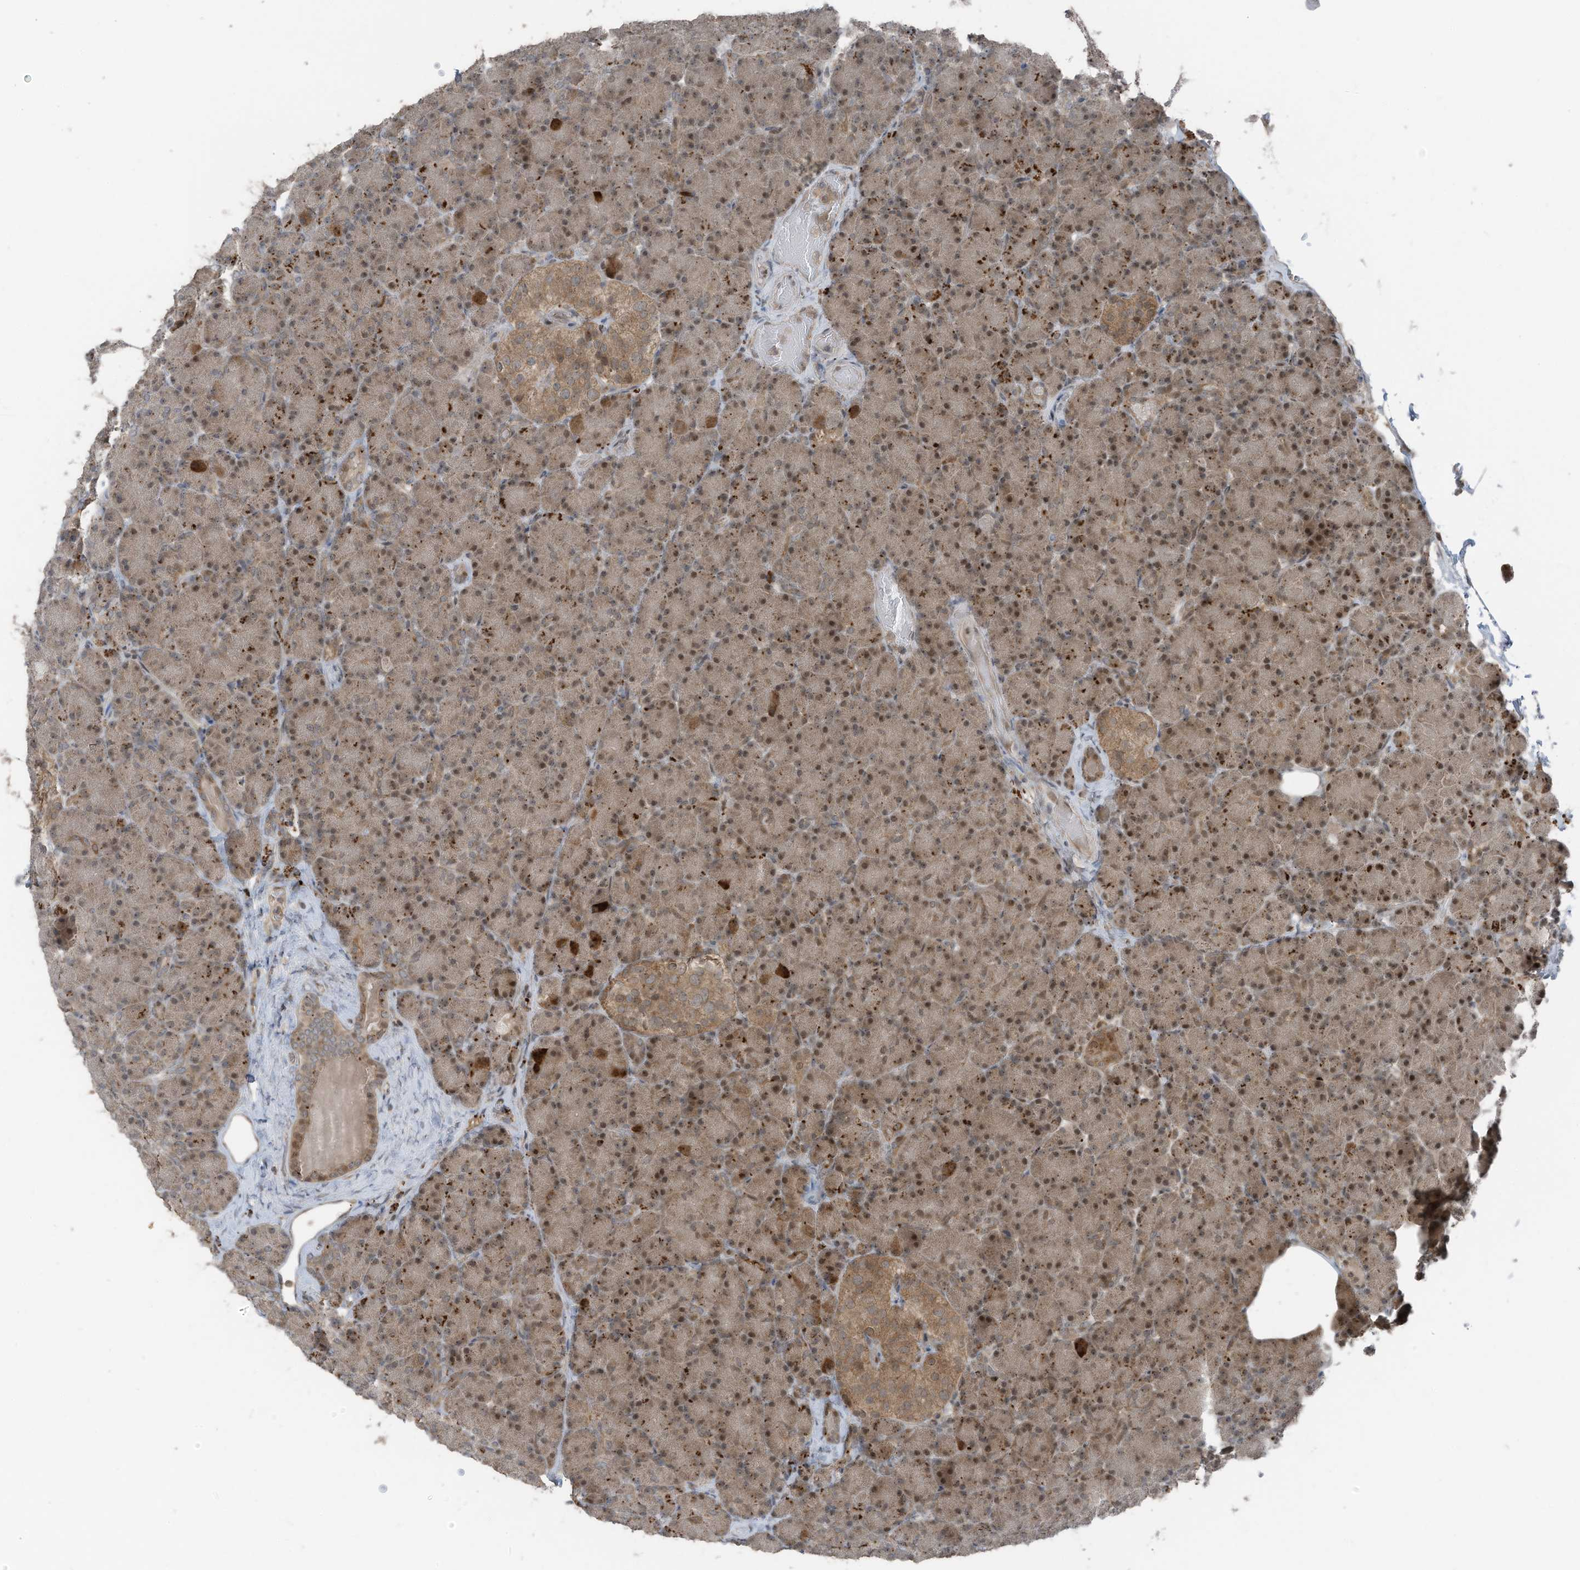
{"staining": {"intensity": "moderate", "quantity": ">75%", "location": "cytoplasmic/membranous,nuclear"}, "tissue": "pancreas", "cell_type": "Exocrine glandular cells", "image_type": "normal", "snomed": [{"axis": "morphology", "description": "Normal tissue, NOS"}, {"axis": "topography", "description": "Pancreas"}], "caption": "Protein expression analysis of normal human pancreas reveals moderate cytoplasmic/membranous,nuclear expression in about >75% of exocrine glandular cells. The protein is stained brown, and the nuclei are stained in blue (DAB (3,3'-diaminobenzidine) IHC with brightfield microscopy, high magnification).", "gene": "TXNDC9", "patient": {"sex": "female", "age": 43}}